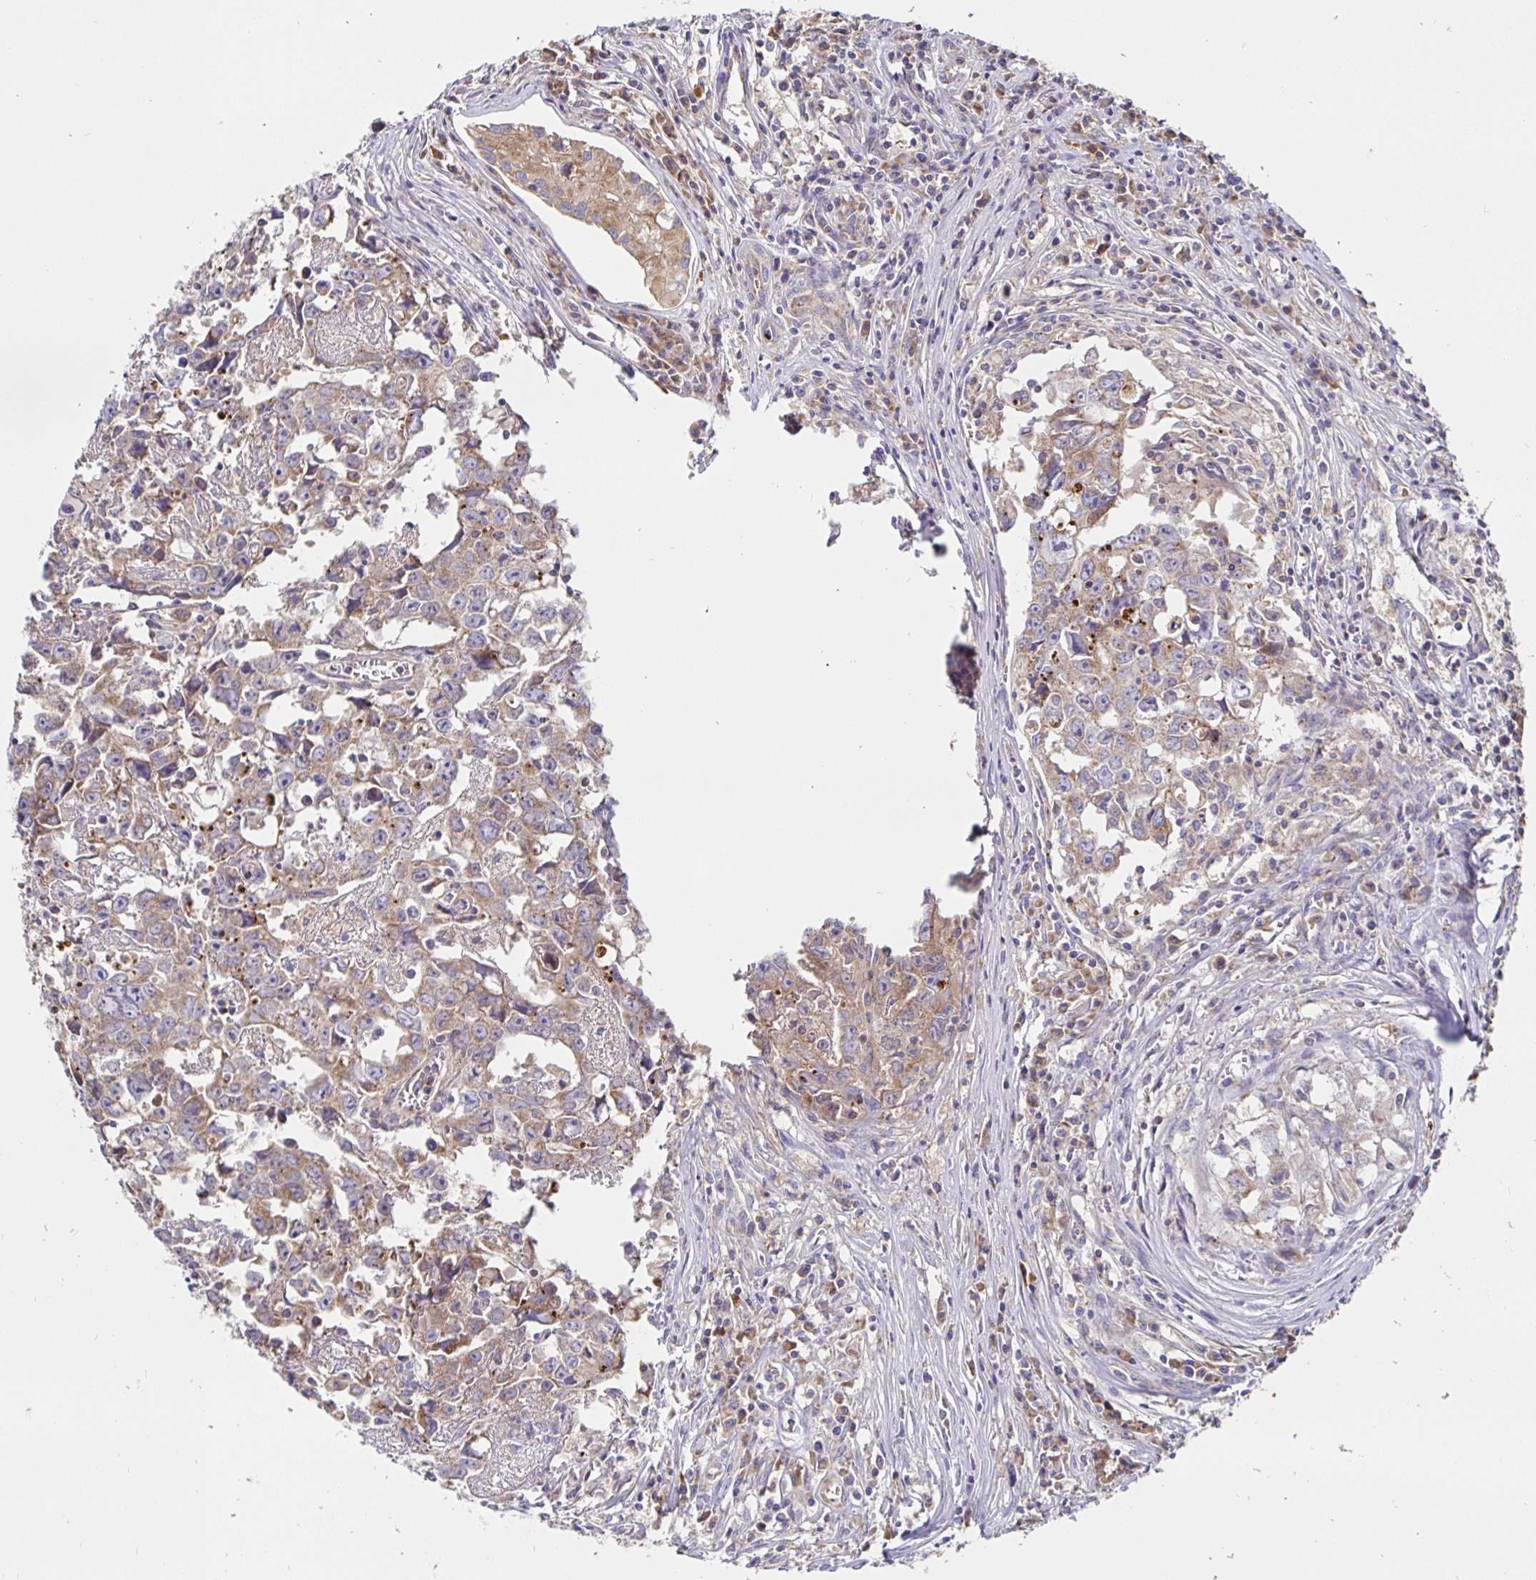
{"staining": {"intensity": "weak", "quantity": ">75%", "location": "cytoplasmic/membranous"}, "tissue": "testis cancer", "cell_type": "Tumor cells", "image_type": "cancer", "snomed": [{"axis": "morphology", "description": "Carcinoma, Embryonal, NOS"}, {"axis": "topography", "description": "Testis"}], "caption": "Embryonal carcinoma (testis) stained with immunohistochemistry shows weak cytoplasmic/membranous staining in about >75% of tumor cells.", "gene": "PRDX3", "patient": {"sex": "male", "age": 22}}